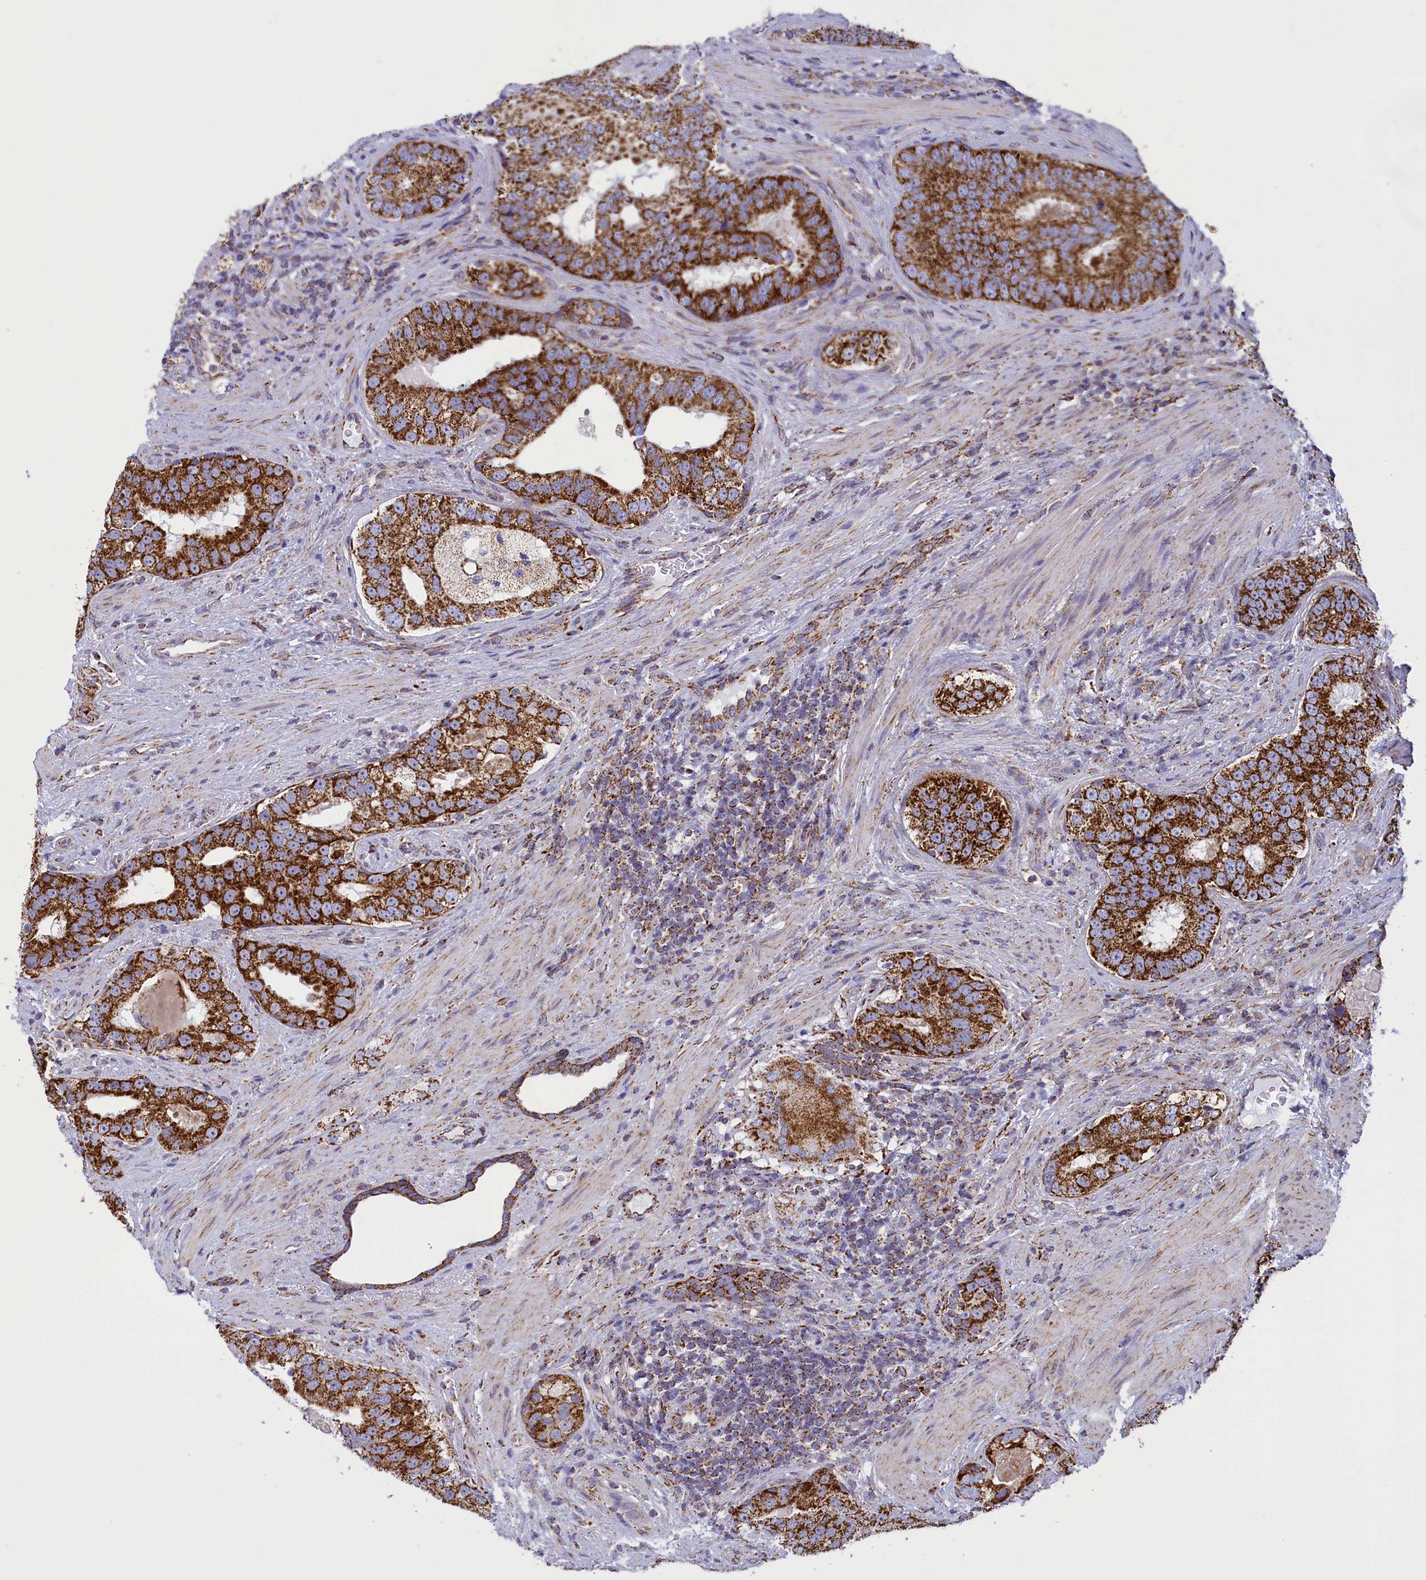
{"staining": {"intensity": "strong", "quantity": ">75%", "location": "cytoplasmic/membranous"}, "tissue": "prostate cancer", "cell_type": "Tumor cells", "image_type": "cancer", "snomed": [{"axis": "morphology", "description": "Adenocarcinoma, High grade"}, {"axis": "topography", "description": "Prostate"}], "caption": "High-grade adenocarcinoma (prostate) stained with a brown dye shows strong cytoplasmic/membranous positive expression in about >75% of tumor cells.", "gene": "ISOC2", "patient": {"sex": "male", "age": 70}}